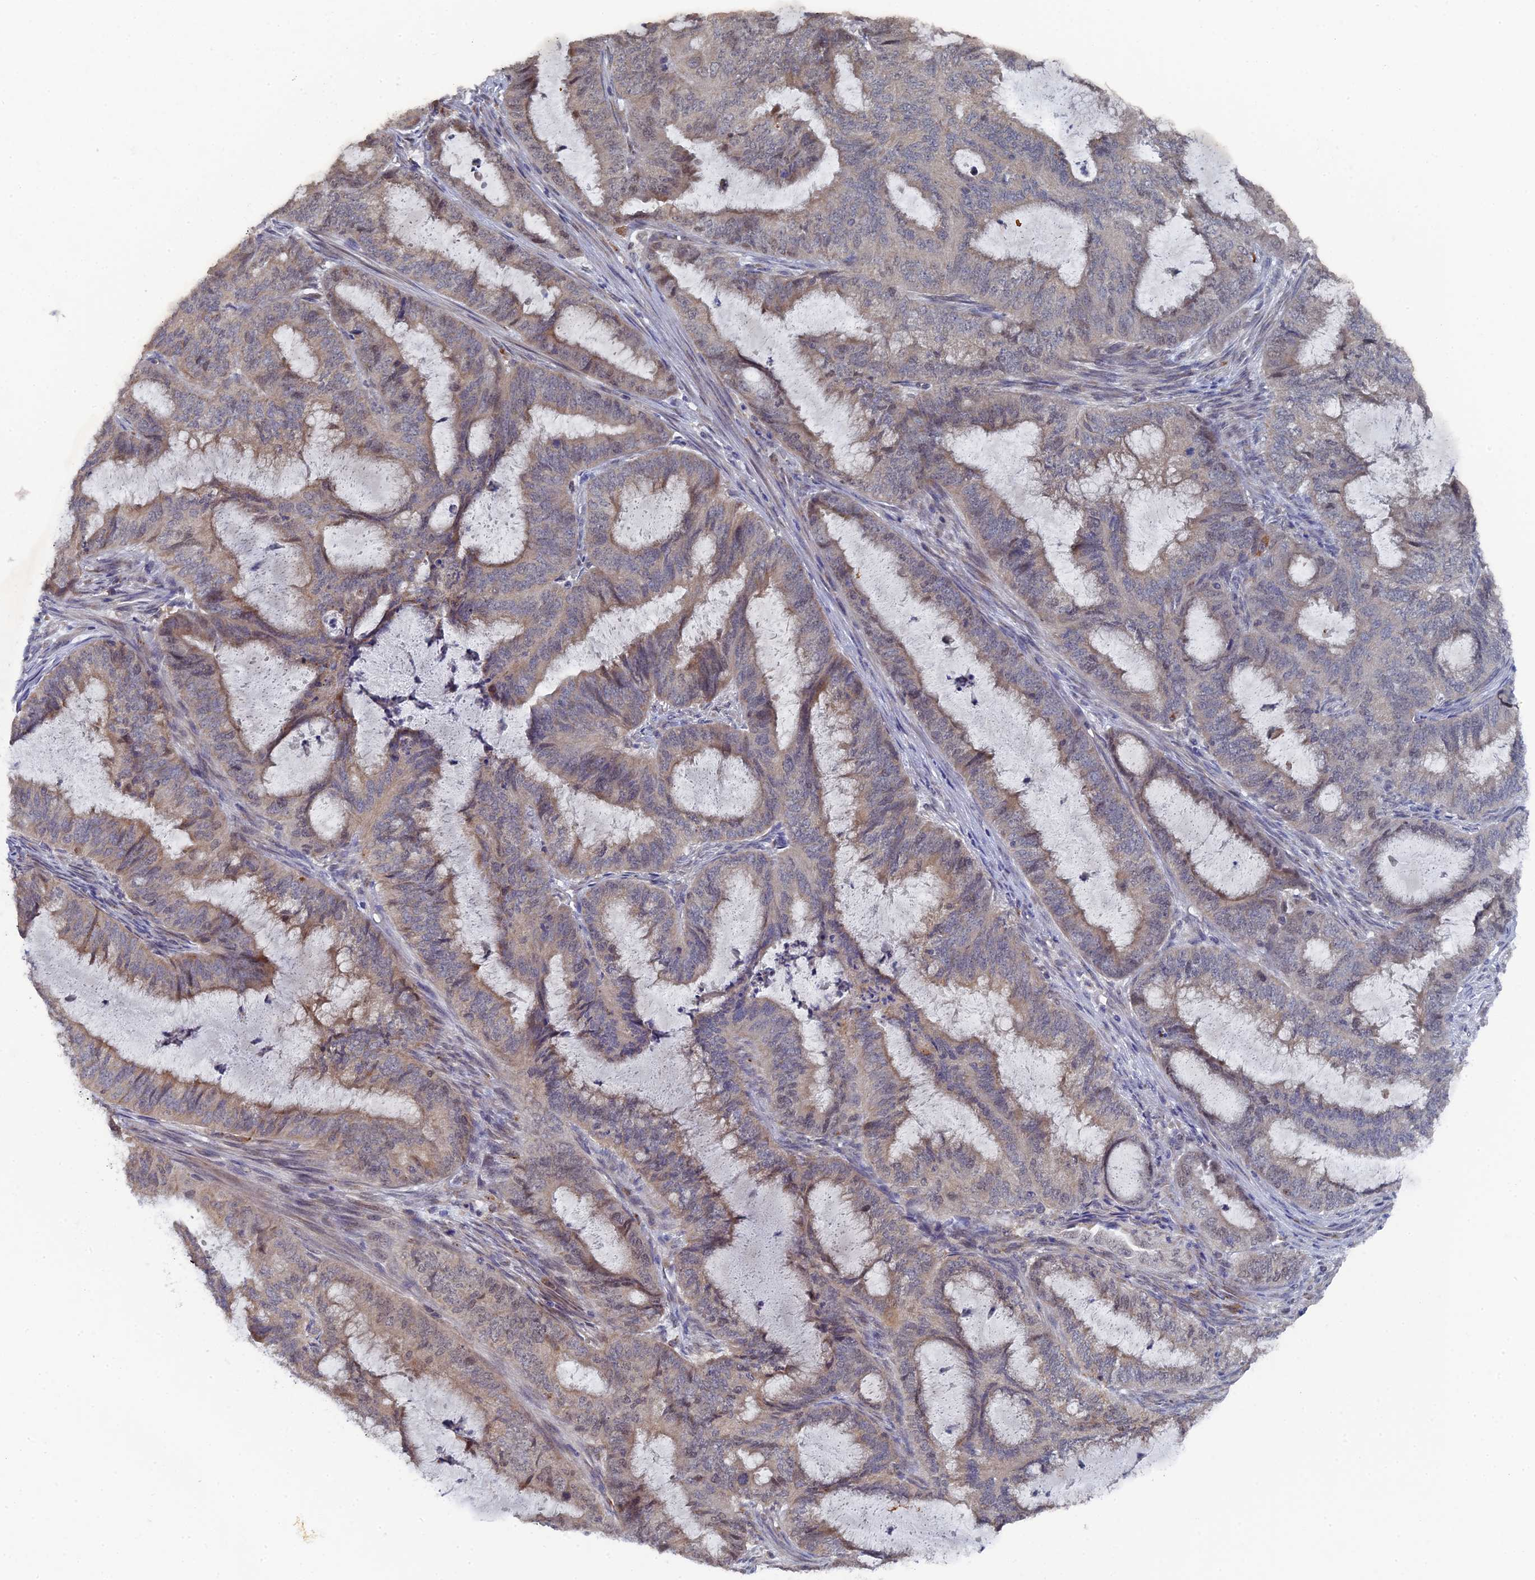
{"staining": {"intensity": "moderate", "quantity": "25%-75%", "location": "cytoplasmic/membranous"}, "tissue": "endometrial cancer", "cell_type": "Tumor cells", "image_type": "cancer", "snomed": [{"axis": "morphology", "description": "Adenocarcinoma, NOS"}, {"axis": "topography", "description": "Endometrium"}], "caption": "Approximately 25%-75% of tumor cells in adenocarcinoma (endometrial) show moderate cytoplasmic/membranous protein staining as visualized by brown immunohistochemical staining.", "gene": "MIGA2", "patient": {"sex": "female", "age": 51}}